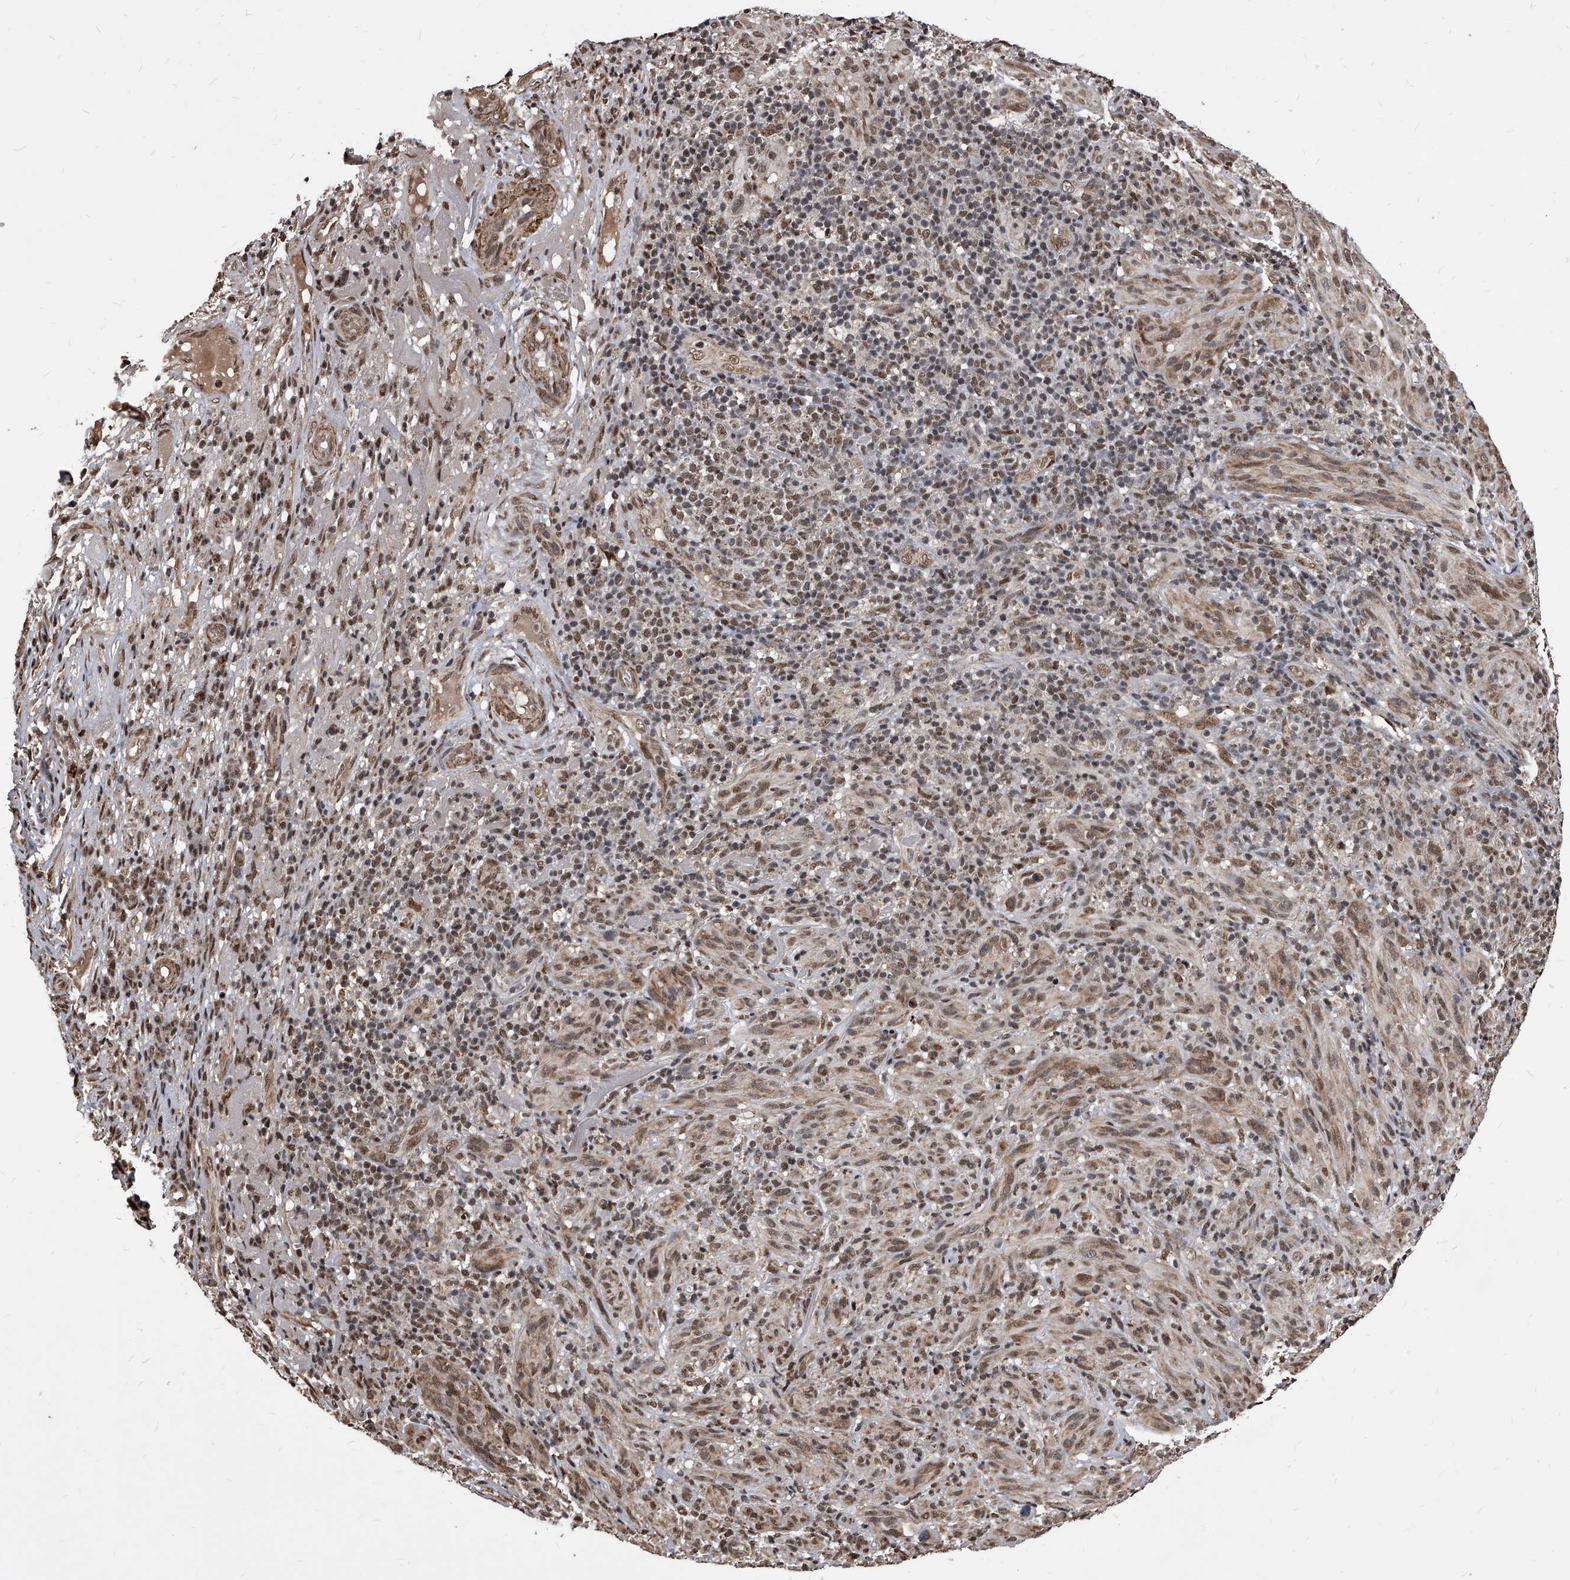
{"staining": {"intensity": "moderate", "quantity": ">75%", "location": "cytoplasmic/membranous"}, "tissue": "melanoma", "cell_type": "Tumor cells", "image_type": "cancer", "snomed": [{"axis": "morphology", "description": "Malignant melanoma, NOS"}, {"axis": "topography", "description": "Skin of head"}], "caption": "Immunohistochemical staining of human melanoma reveals medium levels of moderate cytoplasmic/membranous staining in about >75% of tumor cells.", "gene": "DUSP22", "patient": {"sex": "male", "age": 96}}